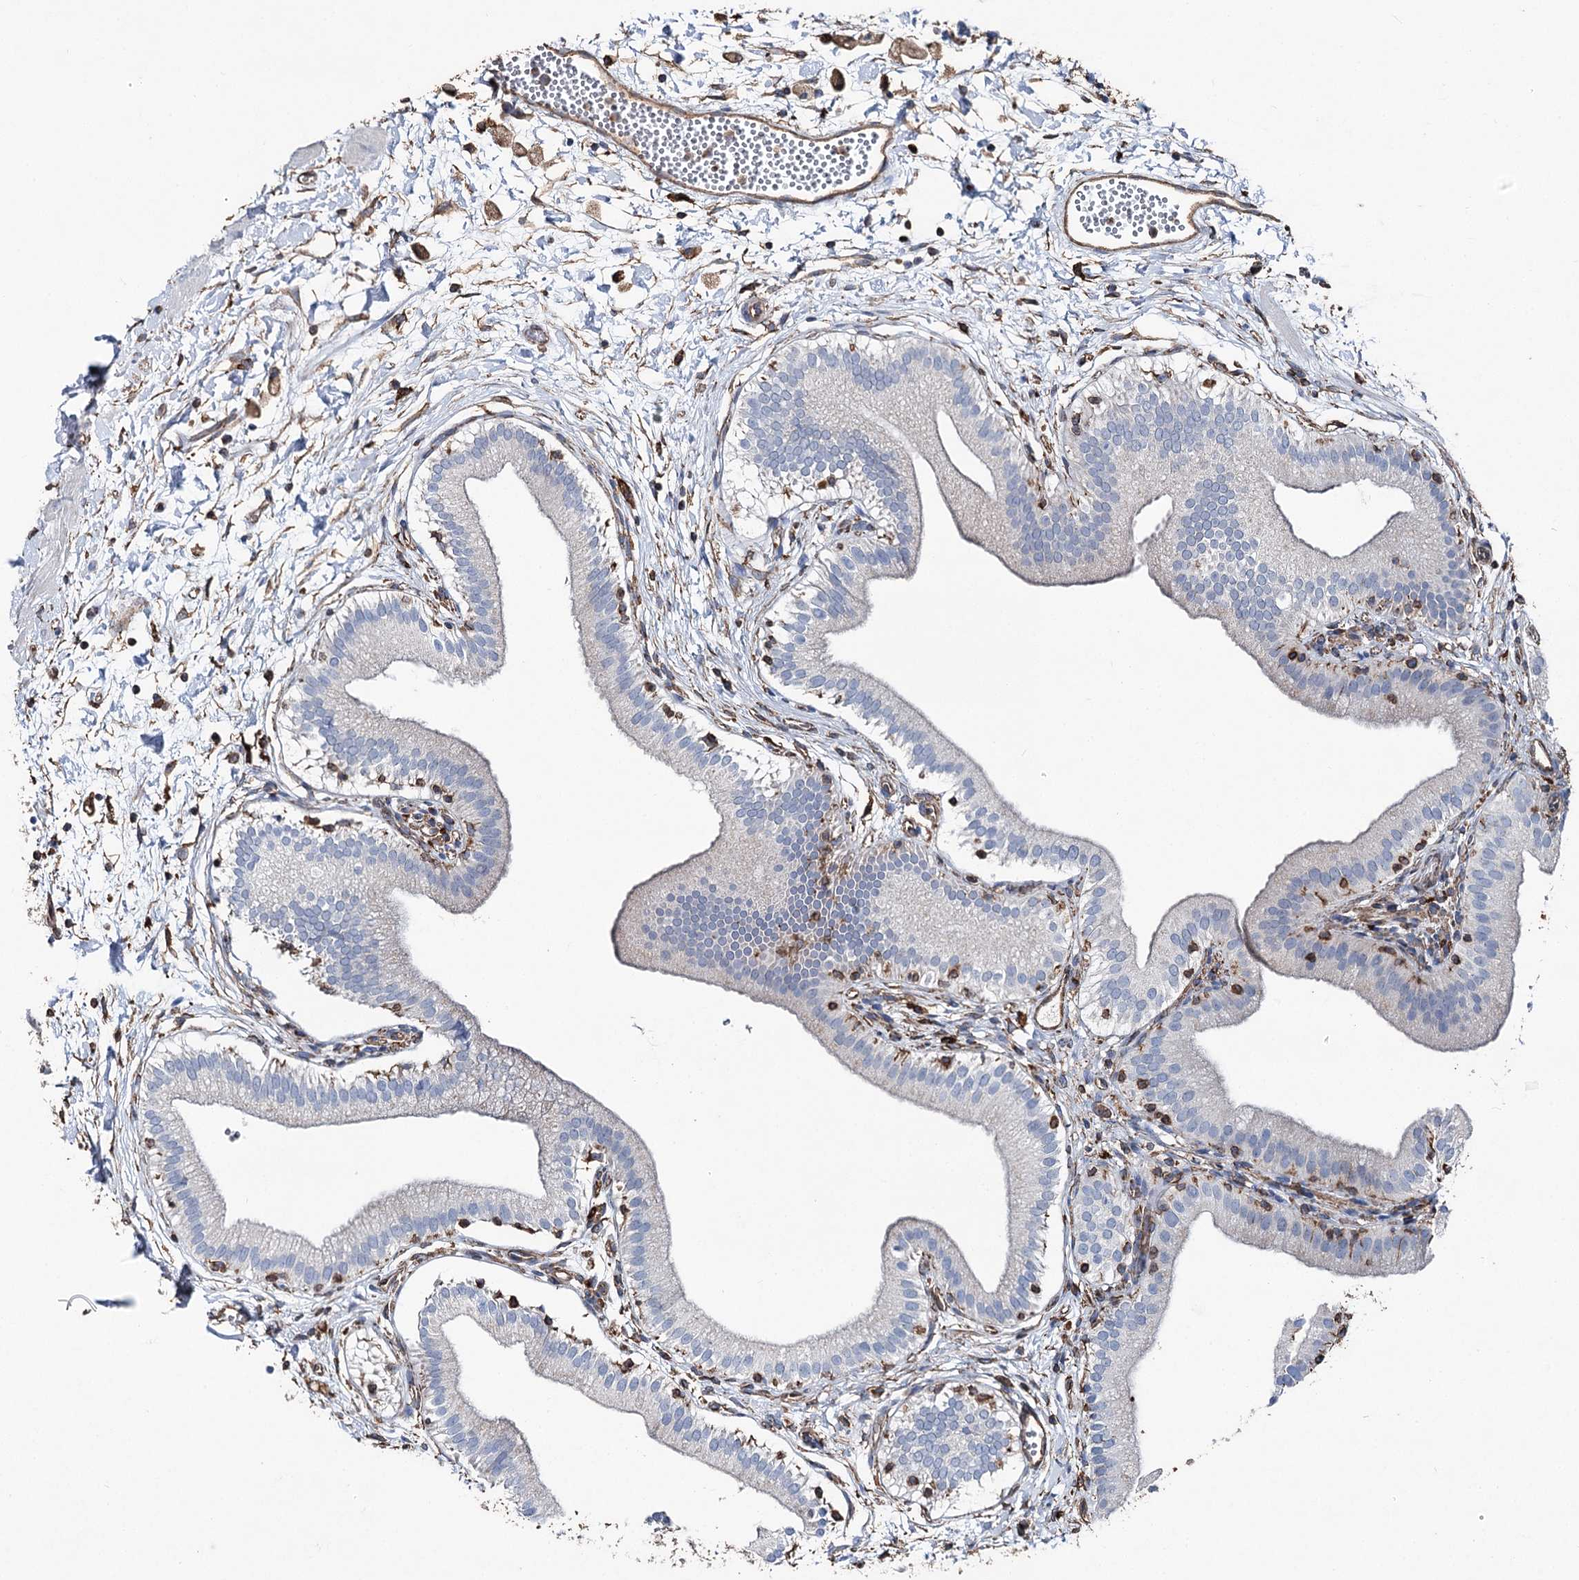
{"staining": {"intensity": "negative", "quantity": "none", "location": "none"}, "tissue": "gallbladder", "cell_type": "Glandular cells", "image_type": "normal", "snomed": [{"axis": "morphology", "description": "Normal tissue, NOS"}, {"axis": "topography", "description": "Gallbladder"}], "caption": "Photomicrograph shows no protein expression in glandular cells of normal gallbladder. (Stains: DAB (3,3'-diaminobenzidine) IHC with hematoxylin counter stain, Microscopy: brightfield microscopy at high magnification).", "gene": "CLEC4M", "patient": {"sex": "male", "age": 55}}